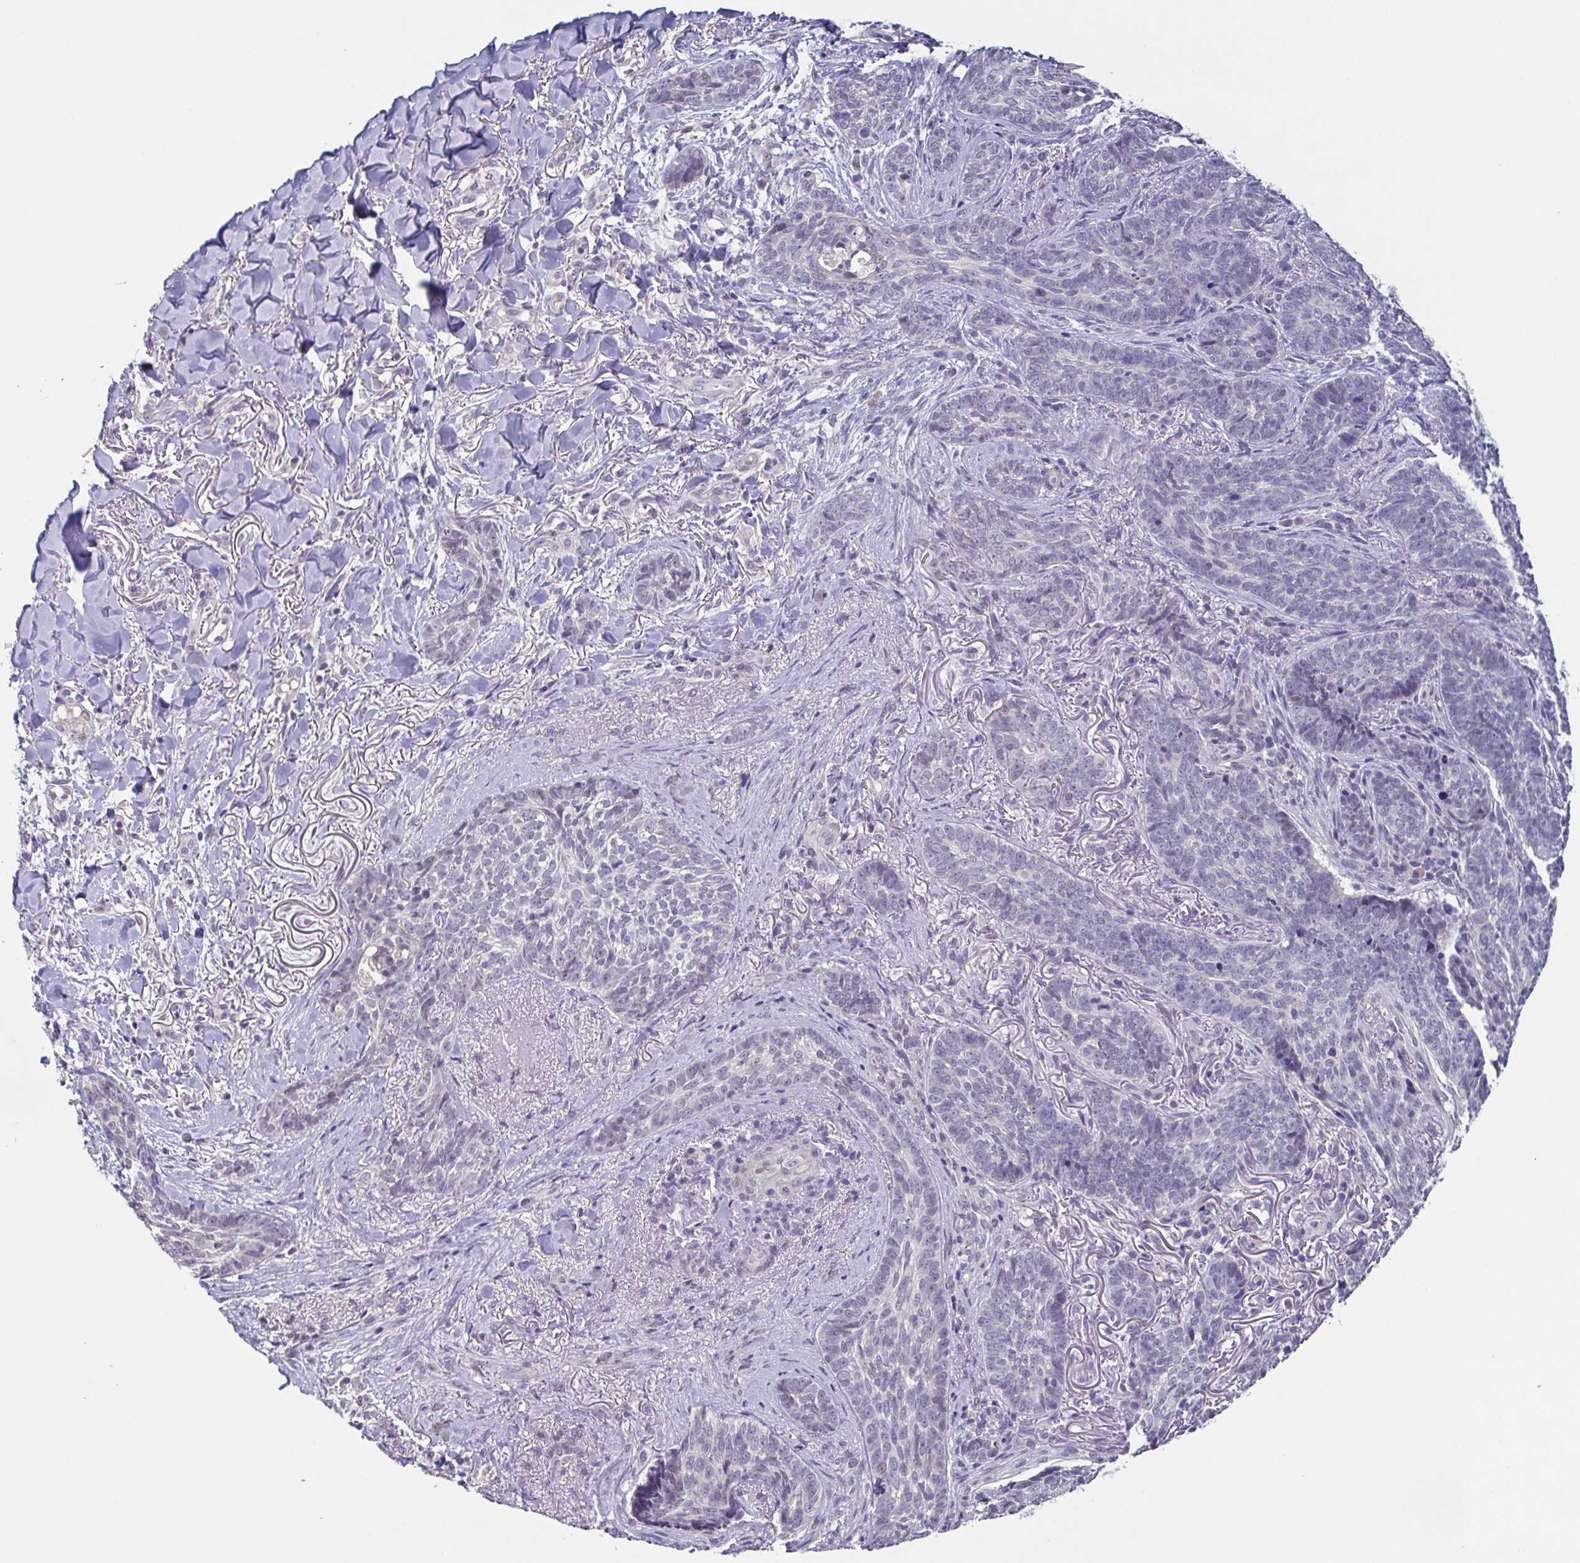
{"staining": {"intensity": "negative", "quantity": "none", "location": "none"}, "tissue": "skin cancer", "cell_type": "Tumor cells", "image_type": "cancer", "snomed": [{"axis": "morphology", "description": "Basal cell carcinoma"}, {"axis": "topography", "description": "Skin"}, {"axis": "topography", "description": "Skin of face"}], "caption": "Immunohistochemistry (IHC) micrograph of neoplastic tissue: skin basal cell carcinoma stained with DAB (3,3'-diaminobenzidine) reveals no significant protein staining in tumor cells.", "gene": "GHRL", "patient": {"sex": "male", "age": 88}}